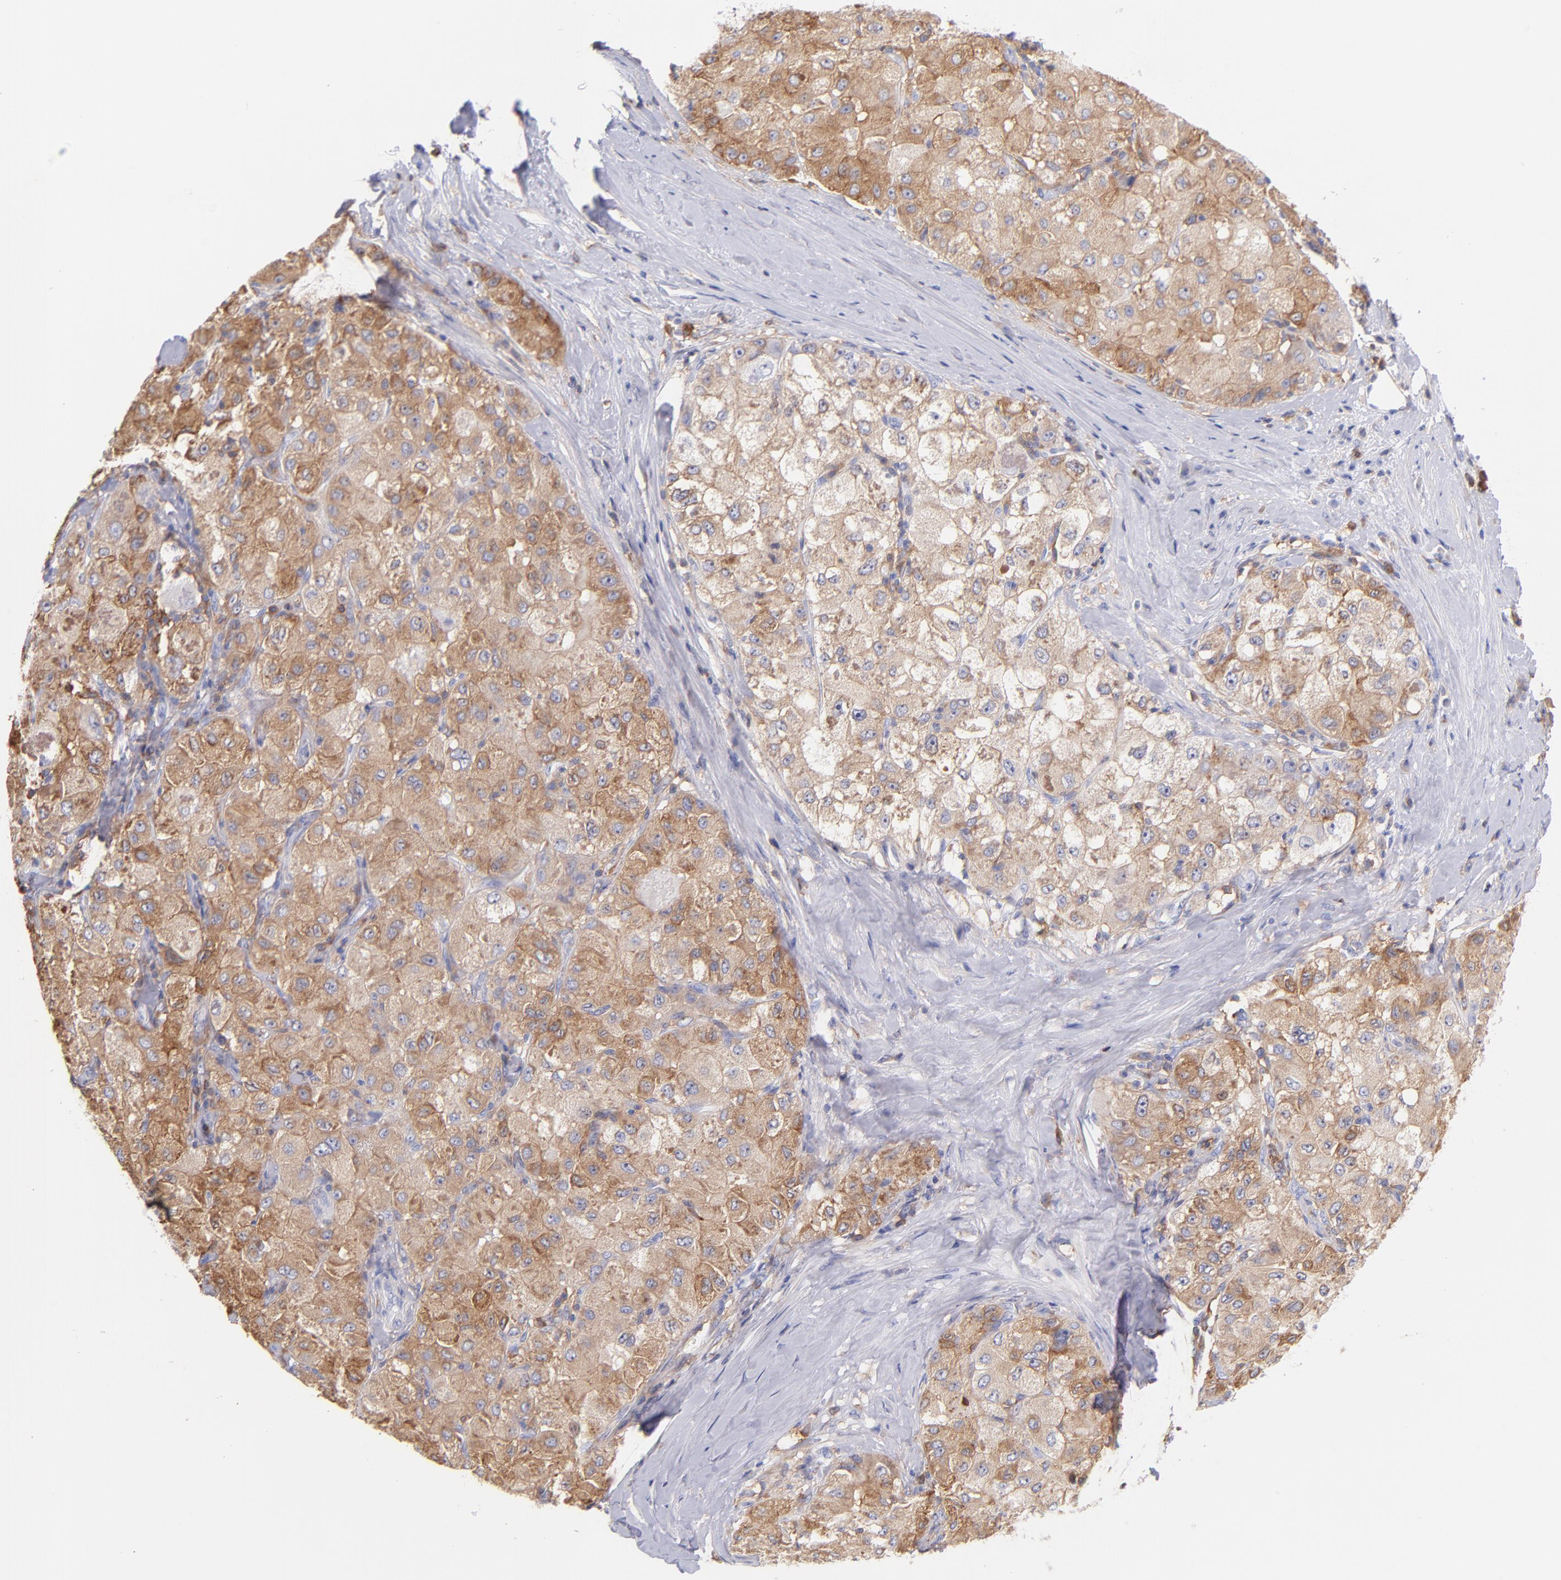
{"staining": {"intensity": "moderate", "quantity": ">75%", "location": "cytoplasmic/membranous"}, "tissue": "liver cancer", "cell_type": "Tumor cells", "image_type": "cancer", "snomed": [{"axis": "morphology", "description": "Carcinoma, Hepatocellular, NOS"}, {"axis": "topography", "description": "Liver"}], "caption": "Liver hepatocellular carcinoma tissue shows moderate cytoplasmic/membranous expression in approximately >75% of tumor cells, visualized by immunohistochemistry.", "gene": "PRKCA", "patient": {"sex": "male", "age": 80}}